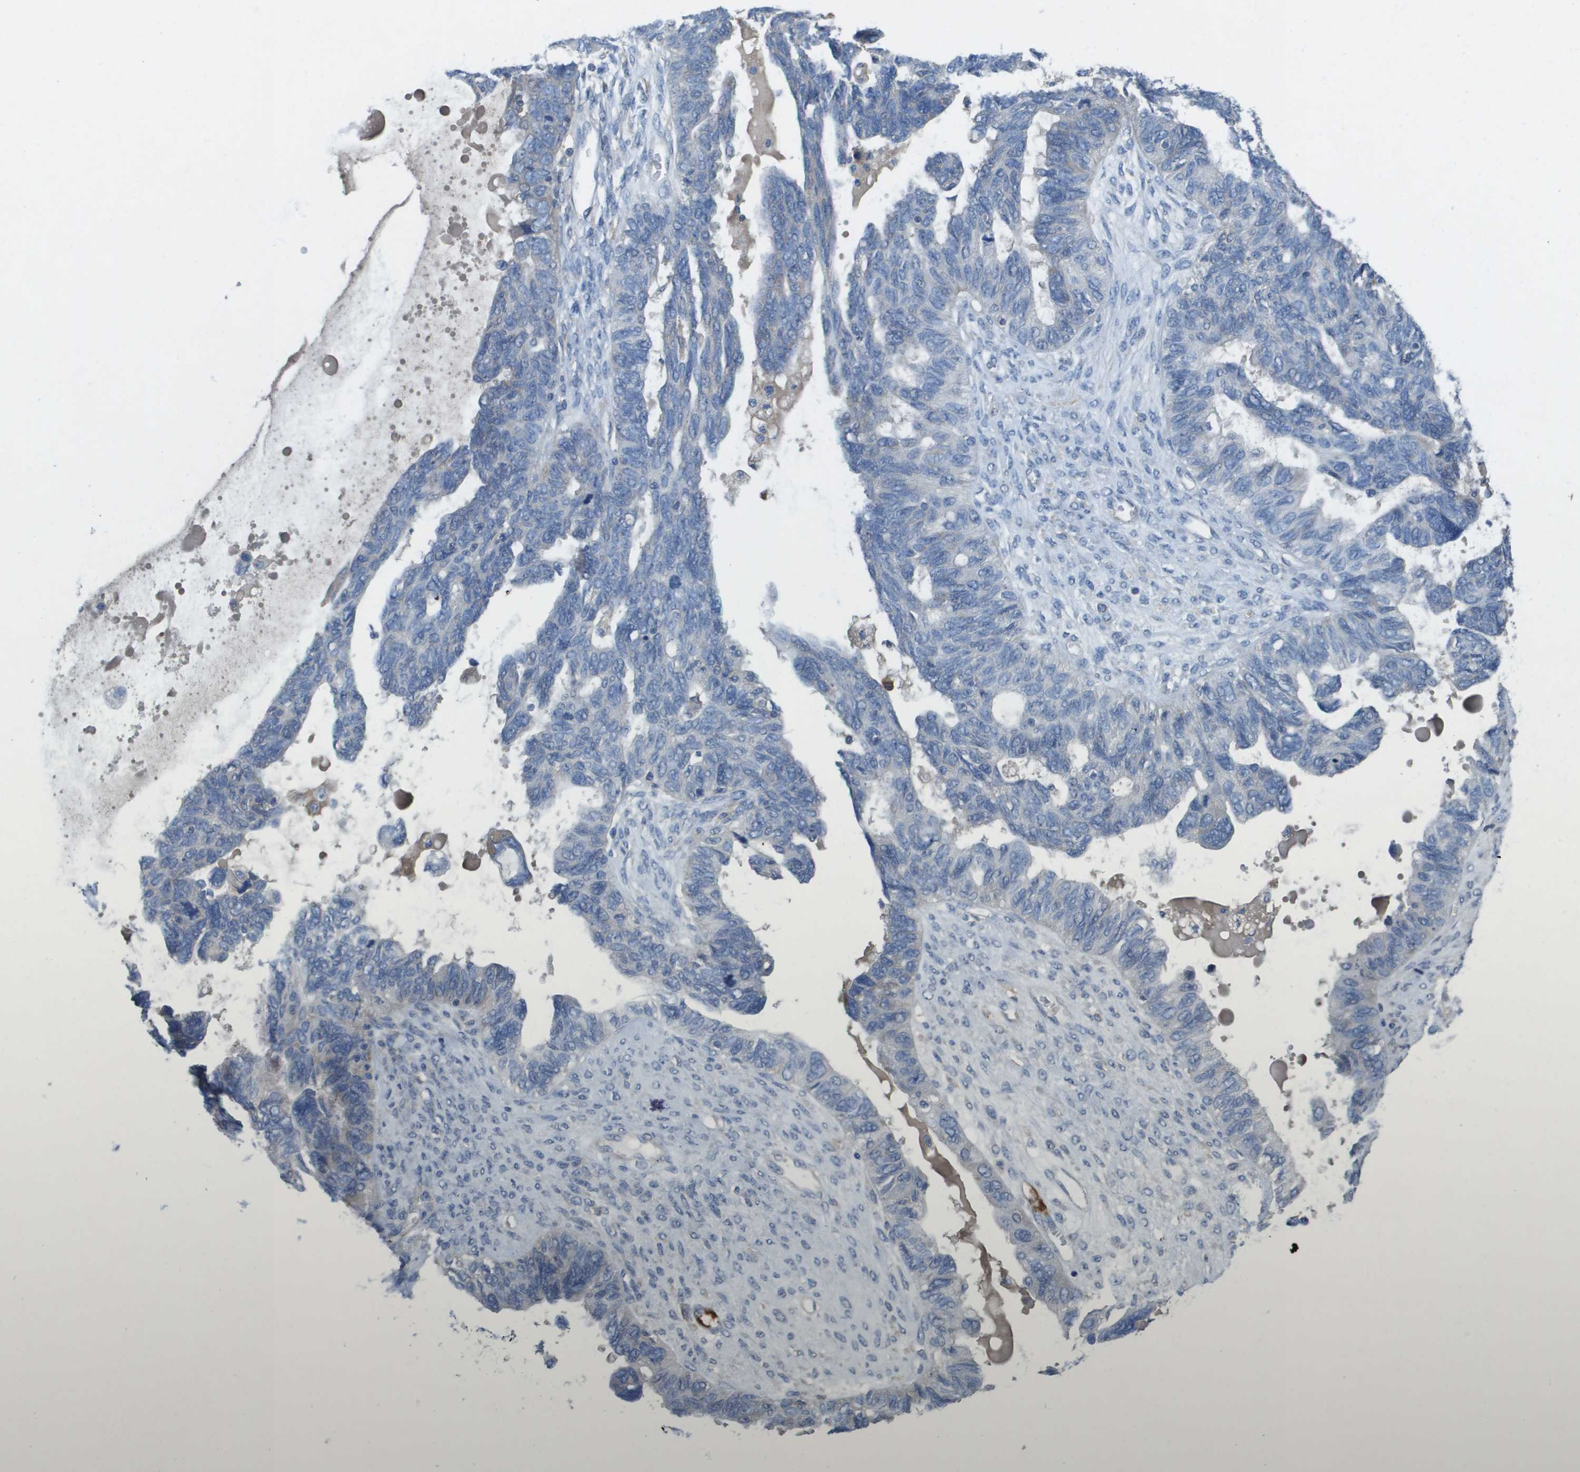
{"staining": {"intensity": "negative", "quantity": "none", "location": "none"}, "tissue": "ovarian cancer", "cell_type": "Tumor cells", "image_type": "cancer", "snomed": [{"axis": "morphology", "description": "Cystadenocarcinoma, serous, NOS"}, {"axis": "topography", "description": "Ovary"}], "caption": "Tumor cells are negative for brown protein staining in ovarian serous cystadenocarcinoma. (Immunohistochemistry (ihc), brightfield microscopy, high magnification).", "gene": "CLCA4", "patient": {"sex": "female", "age": 79}}